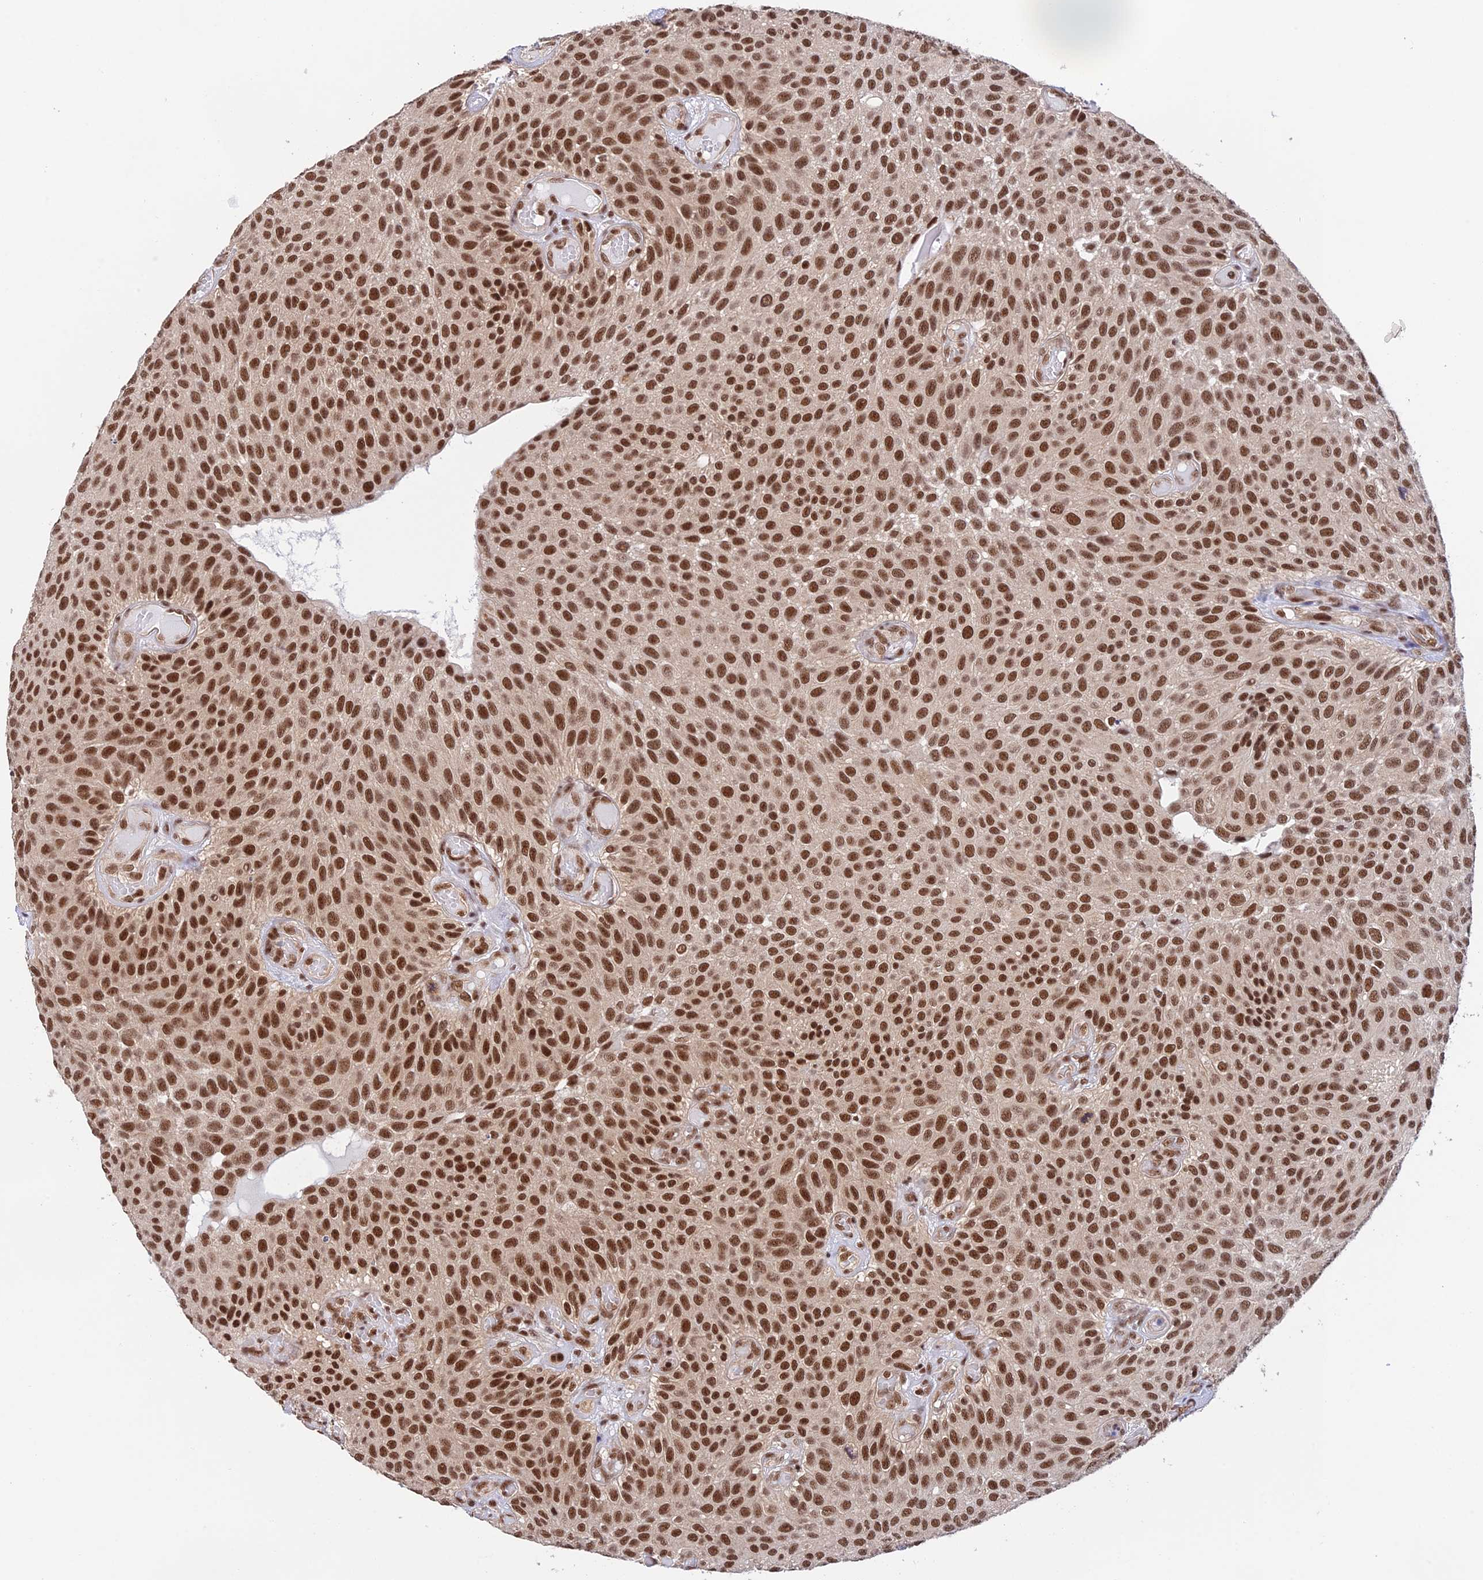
{"staining": {"intensity": "strong", "quantity": ">75%", "location": "nuclear"}, "tissue": "urothelial cancer", "cell_type": "Tumor cells", "image_type": "cancer", "snomed": [{"axis": "morphology", "description": "Urothelial carcinoma, Low grade"}, {"axis": "topography", "description": "Urinary bladder"}], "caption": "Tumor cells demonstrate strong nuclear positivity in approximately >75% of cells in urothelial cancer.", "gene": "THAP11", "patient": {"sex": "male", "age": 89}}